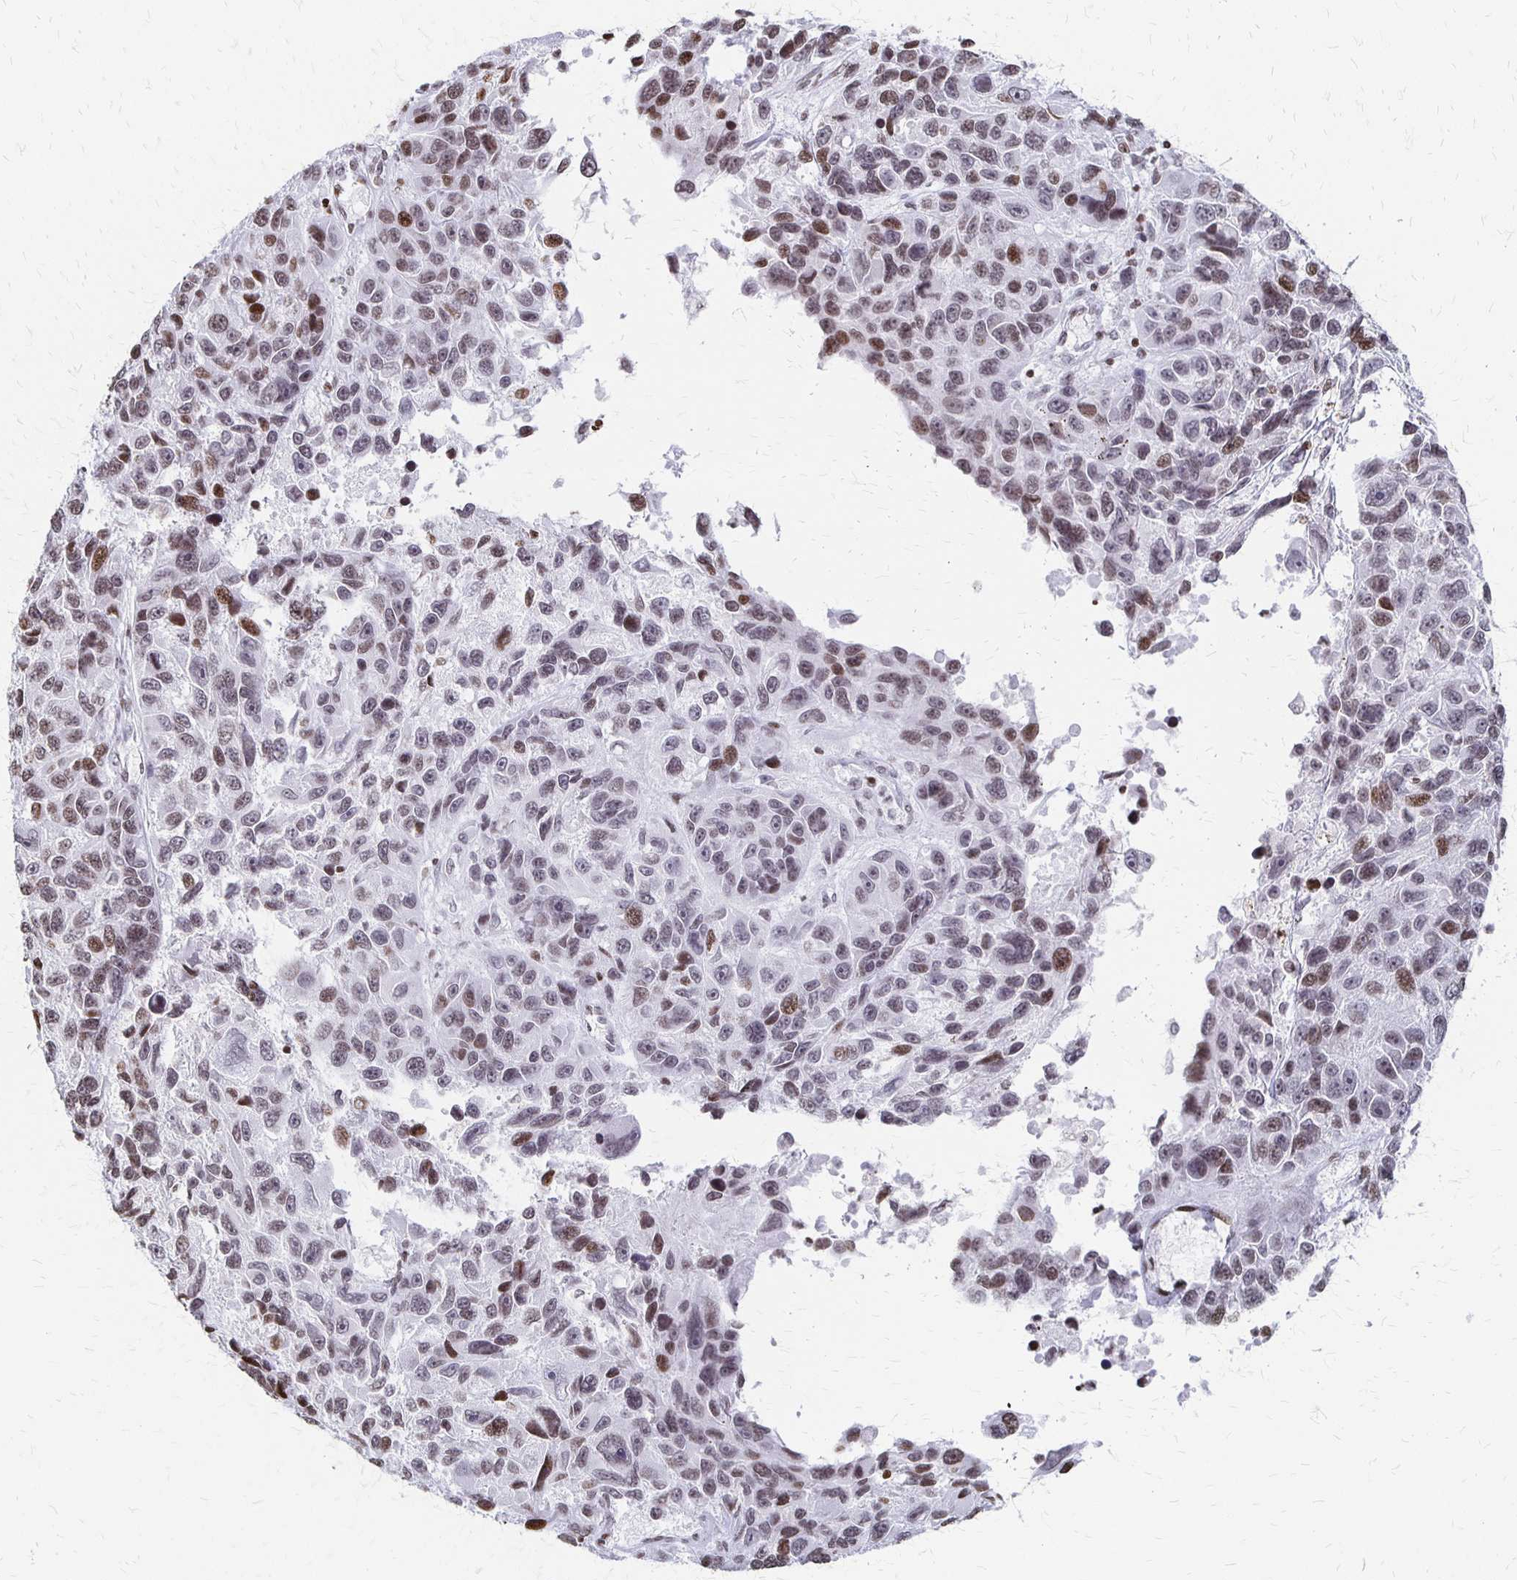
{"staining": {"intensity": "moderate", "quantity": ">75%", "location": "nuclear"}, "tissue": "melanoma", "cell_type": "Tumor cells", "image_type": "cancer", "snomed": [{"axis": "morphology", "description": "Malignant melanoma, NOS"}, {"axis": "topography", "description": "Skin"}], "caption": "The photomicrograph shows immunohistochemical staining of melanoma. There is moderate nuclear staining is identified in about >75% of tumor cells. The staining was performed using DAB (3,3'-diaminobenzidine), with brown indicating positive protein expression. Nuclei are stained blue with hematoxylin.", "gene": "ZNF280C", "patient": {"sex": "male", "age": 53}}